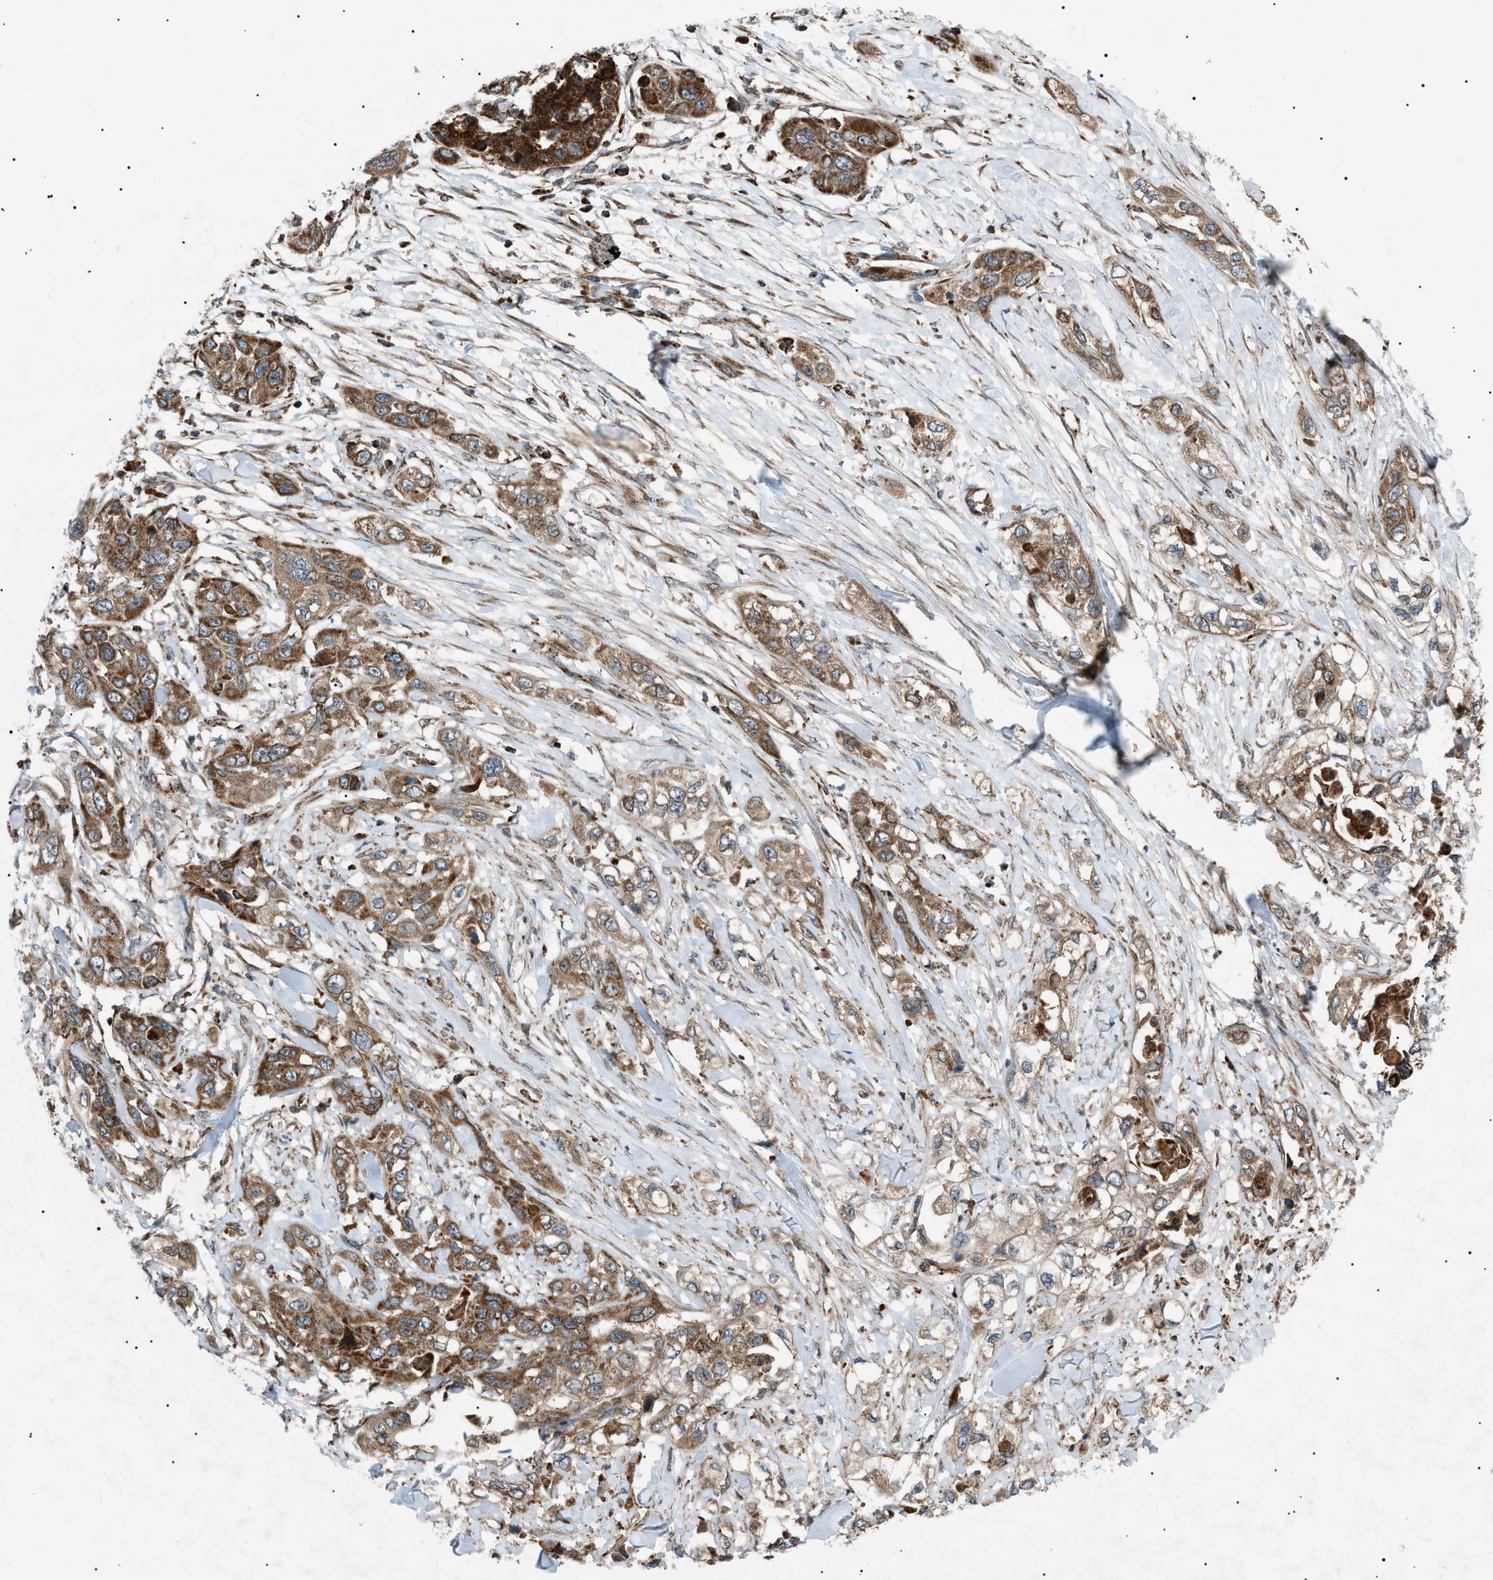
{"staining": {"intensity": "moderate", "quantity": ">75%", "location": "cytoplasmic/membranous"}, "tissue": "pancreatic cancer", "cell_type": "Tumor cells", "image_type": "cancer", "snomed": [{"axis": "morphology", "description": "Adenocarcinoma, NOS"}, {"axis": "topography", "description": "Pancreas"}], "caption": "IHC image of adenocarcinoma (pancreatic) stained for a protein (brown), which demonstrates medium levels of moderate cytoplasmic/membranous expression in approximately >75% of tumor cells.", "gene": "C1GALT1C1", "patient": {"sex": "female", "age": 70}}